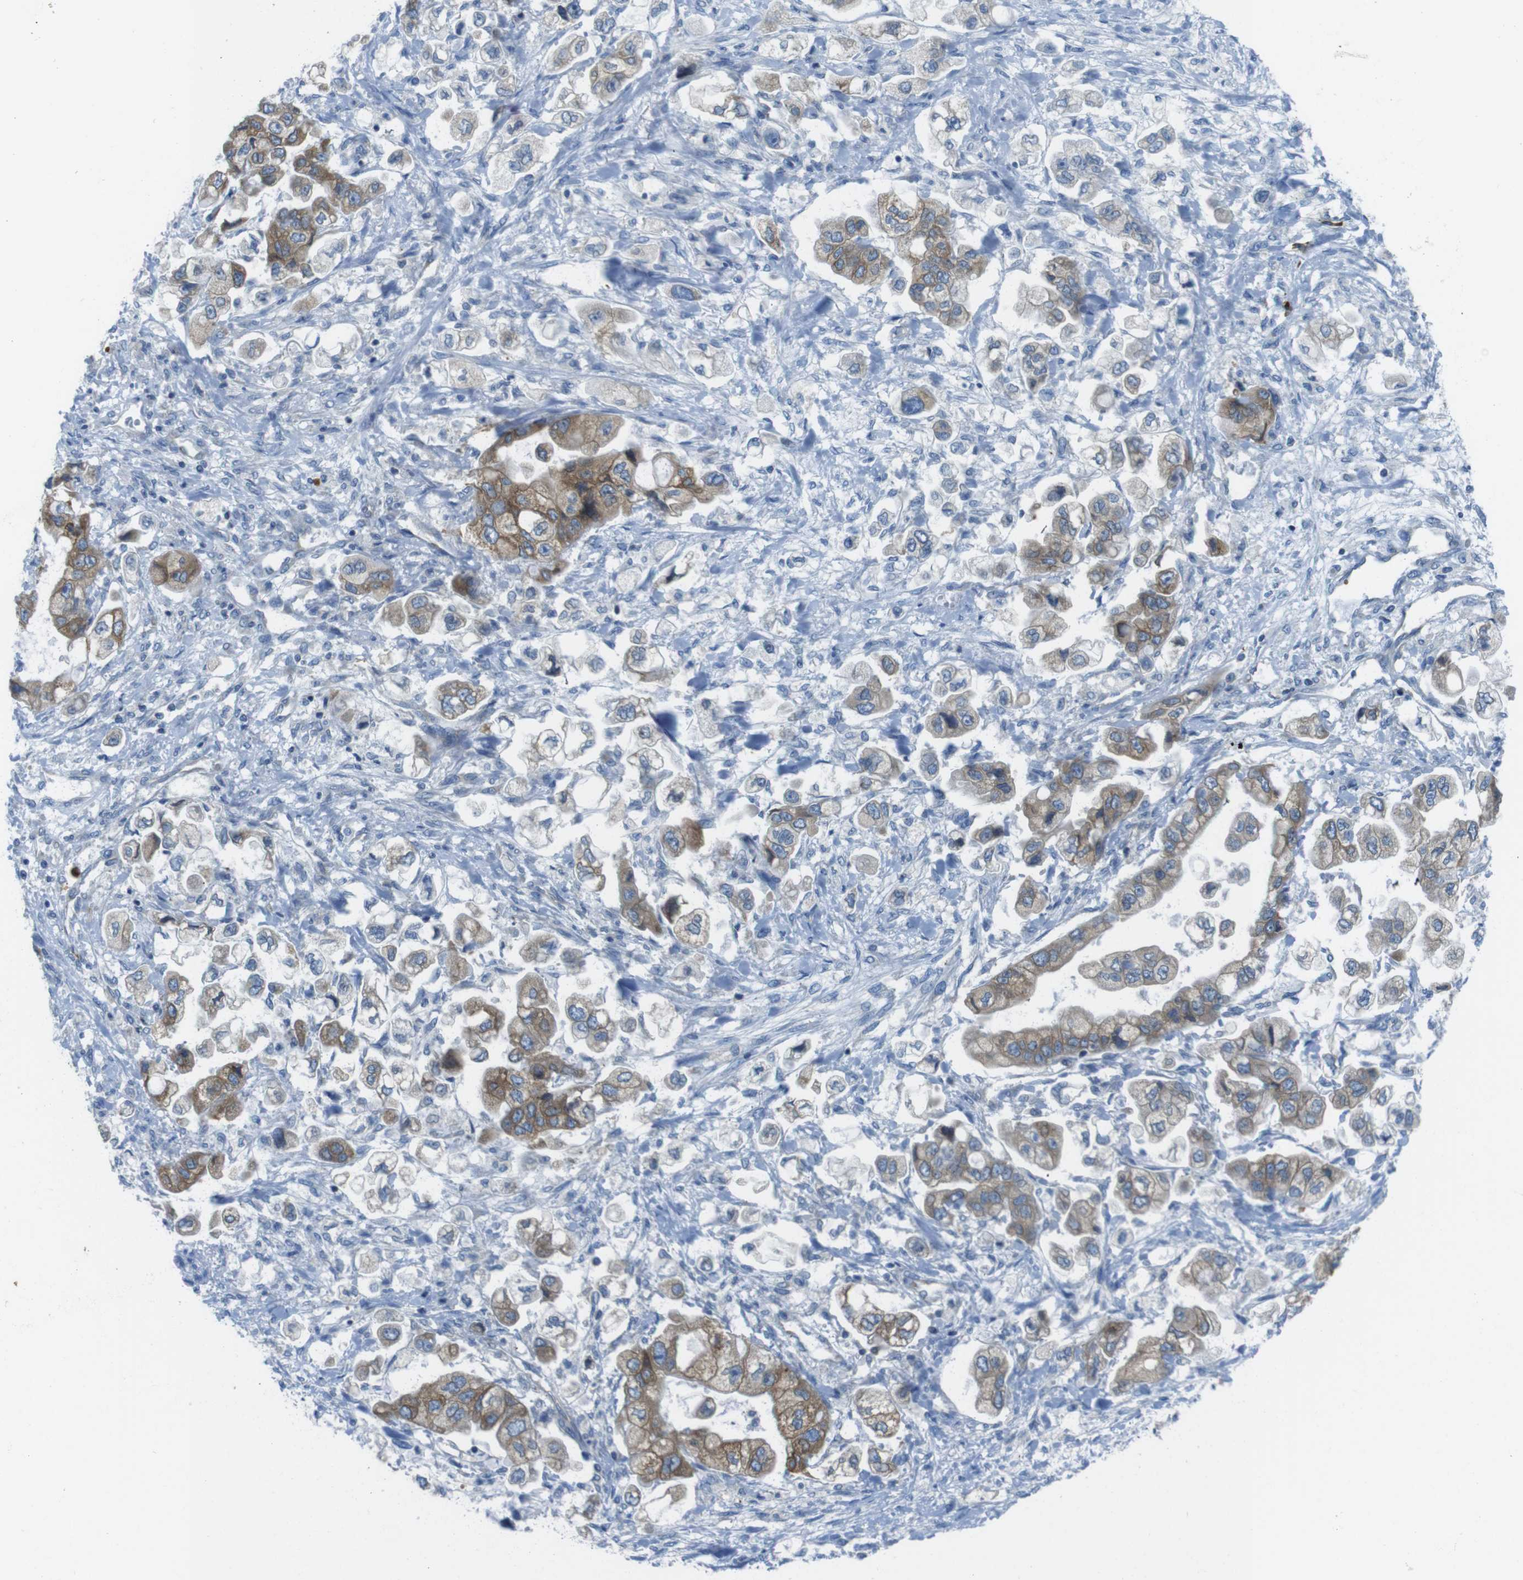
{"staining": {"intensity": "moderate", "quantity": "25%-75%", "location": "cytoplasmic/membranous"}, "tissue": "stomach cancer", "cell_type": "Tumor cells", "image_type": "cancer", "snomed": [{"axis": "morphology", "description": "Normal tissue, NOS"}, {"axis": "morphology", "description": "Adenocarcinoma, NOS"}, {"axis": "topography", "description": "Stomach"}], "caption": "The micrograph exhibits staining of stomach cancer, revealing moderate cytoplasmic/membranous protein positivity (brown color) within tumor cells.", "gene": "CLPTM1L", "patient": {"sex": "male", "age": 62}}